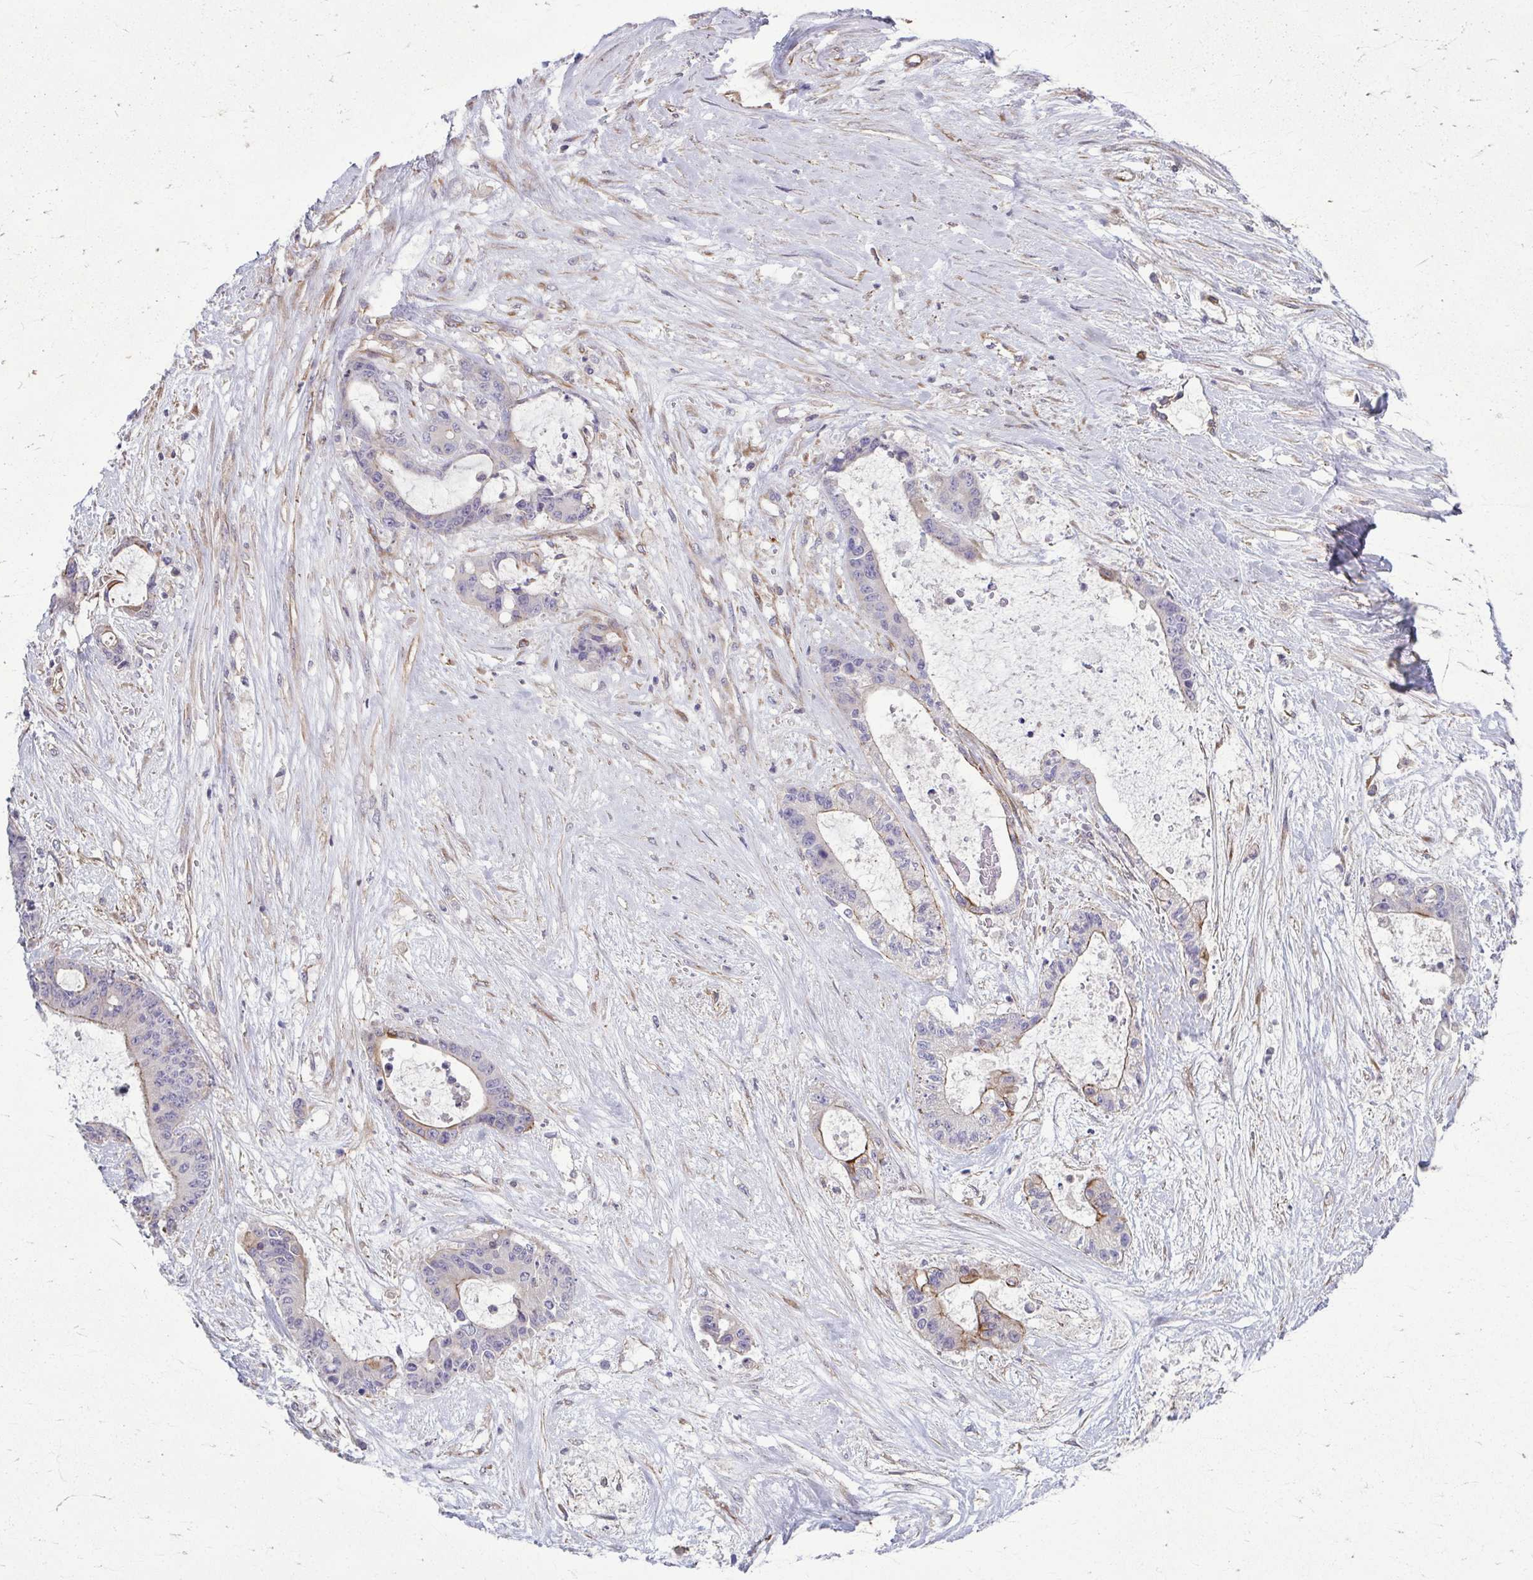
{"staining": {"intensity": "weak", "quantity": "<25%", "location": "cytoplasmic/membranous"}, "tissue": "liver cancer", "cell_type": "Tumor cells", "image_type": "cancer", "snomed": [{"axis": "morphology", "description": "Normal tissue, NOS"}, {"axis": "morphology", "description": "Cholangiocarcinoma"}, {"axis": "topography", "description": "Liver"}, {"axis": "topography", "description": "Peripheral nerve tissue"}], "caption": "There is no significant expression in tumor cells of cholangiocarcinoma (liver). (Immunohistochemistry, brightfield microscopy, high magnification).", "gene": "EID2B", "patient": {"sex": "female", "age": 73}}